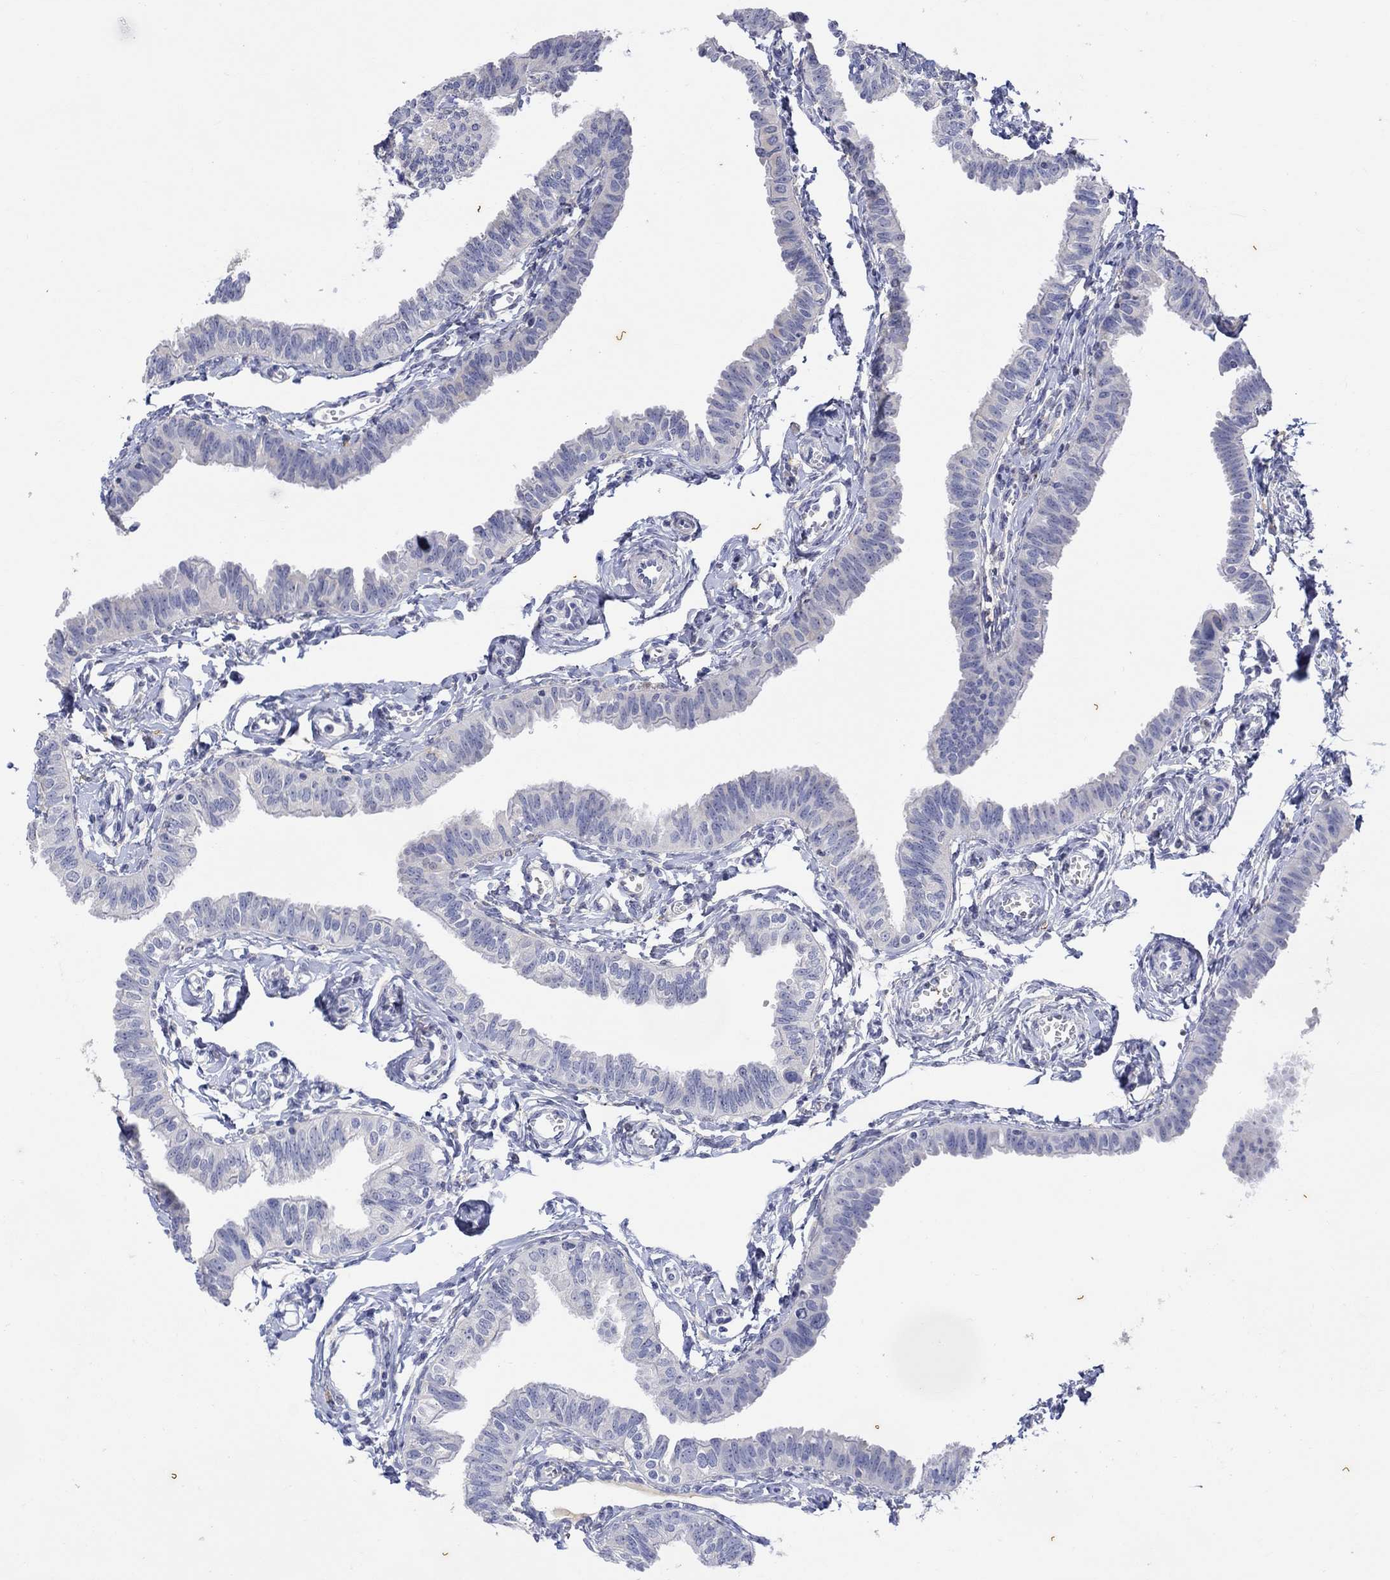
{"staining": {"intensity": "negative", "quantity": "none", "location": "none"}, "tissue": "fallopian tube", "cell_type": "Glandular cells", "image_type": "normal", "snomed": [{"axis": "morphology", "description": "Normal tissue, NOS"}, {"axis": "topography", "description": "Fallopian tube"}], "caption": "DAB (3,3'-diaminobenzidine) immunohistochemical staining of normal human fallopian tube shows no significant expression in glandular cells.", "gene": "FNDC5", "patient": {"sex": "female", "age": 54}}